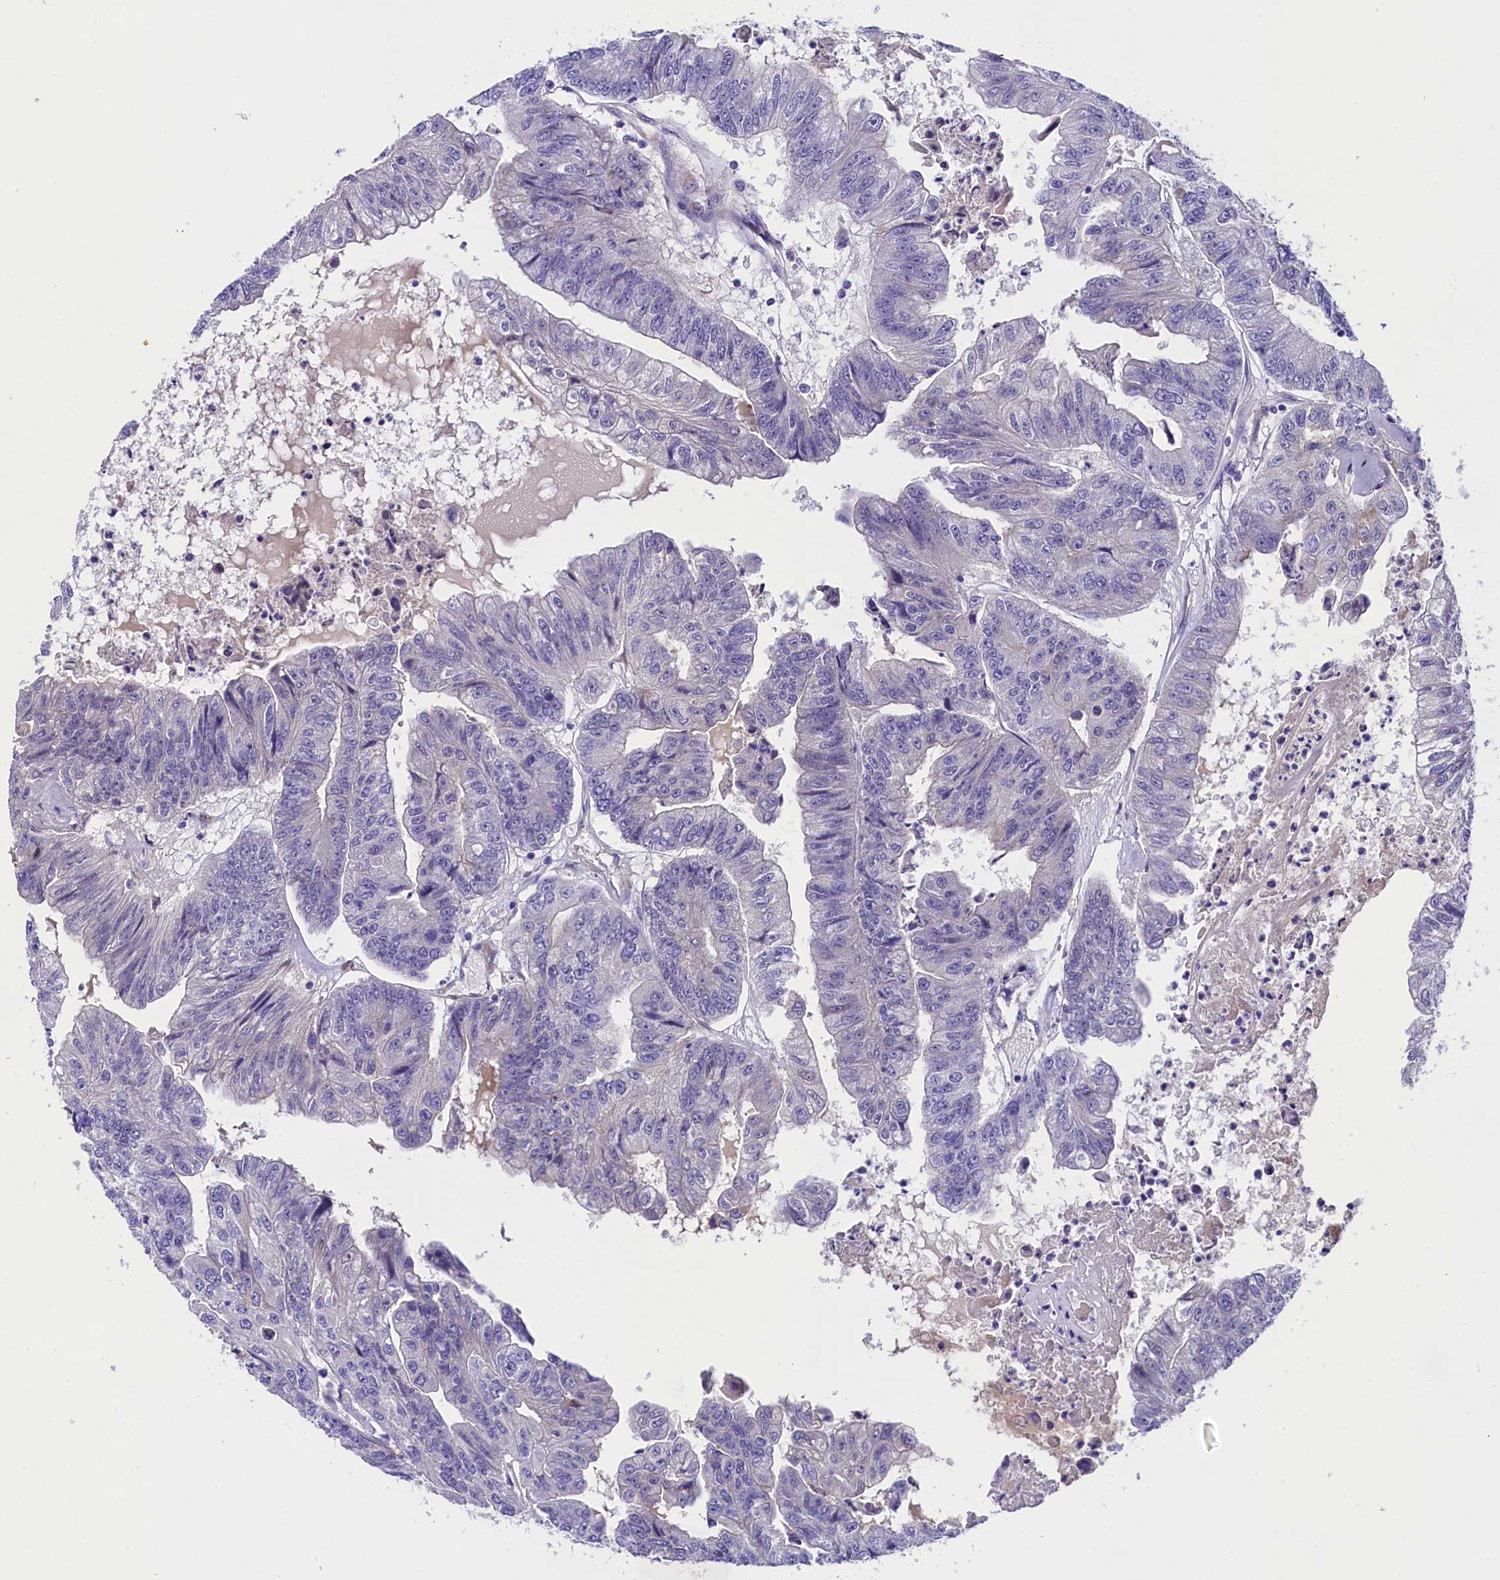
{"staining": {"intensity": "negative", "quantity": "none", "location": "none"}, "tissue": "colorectal cancer", "cell_type": "Tumor cells", "image_type": "cancer", "snomed": [{"axis": "morphology", "description": "Adenocarcinoma, NOS"}, {"axis": "topography", "description": "Colon"}], "caption": "Colorectal cancer was stained to show a protein in brown. There is no significant positivity in tumor cells. Brightfield microscopy of immunohistochemistry stained with DAB (brown) and hematoxylin (blue), captured at high magnification.", "gene": "SOD3", "patient": {"sex": "female", "age": 67}}